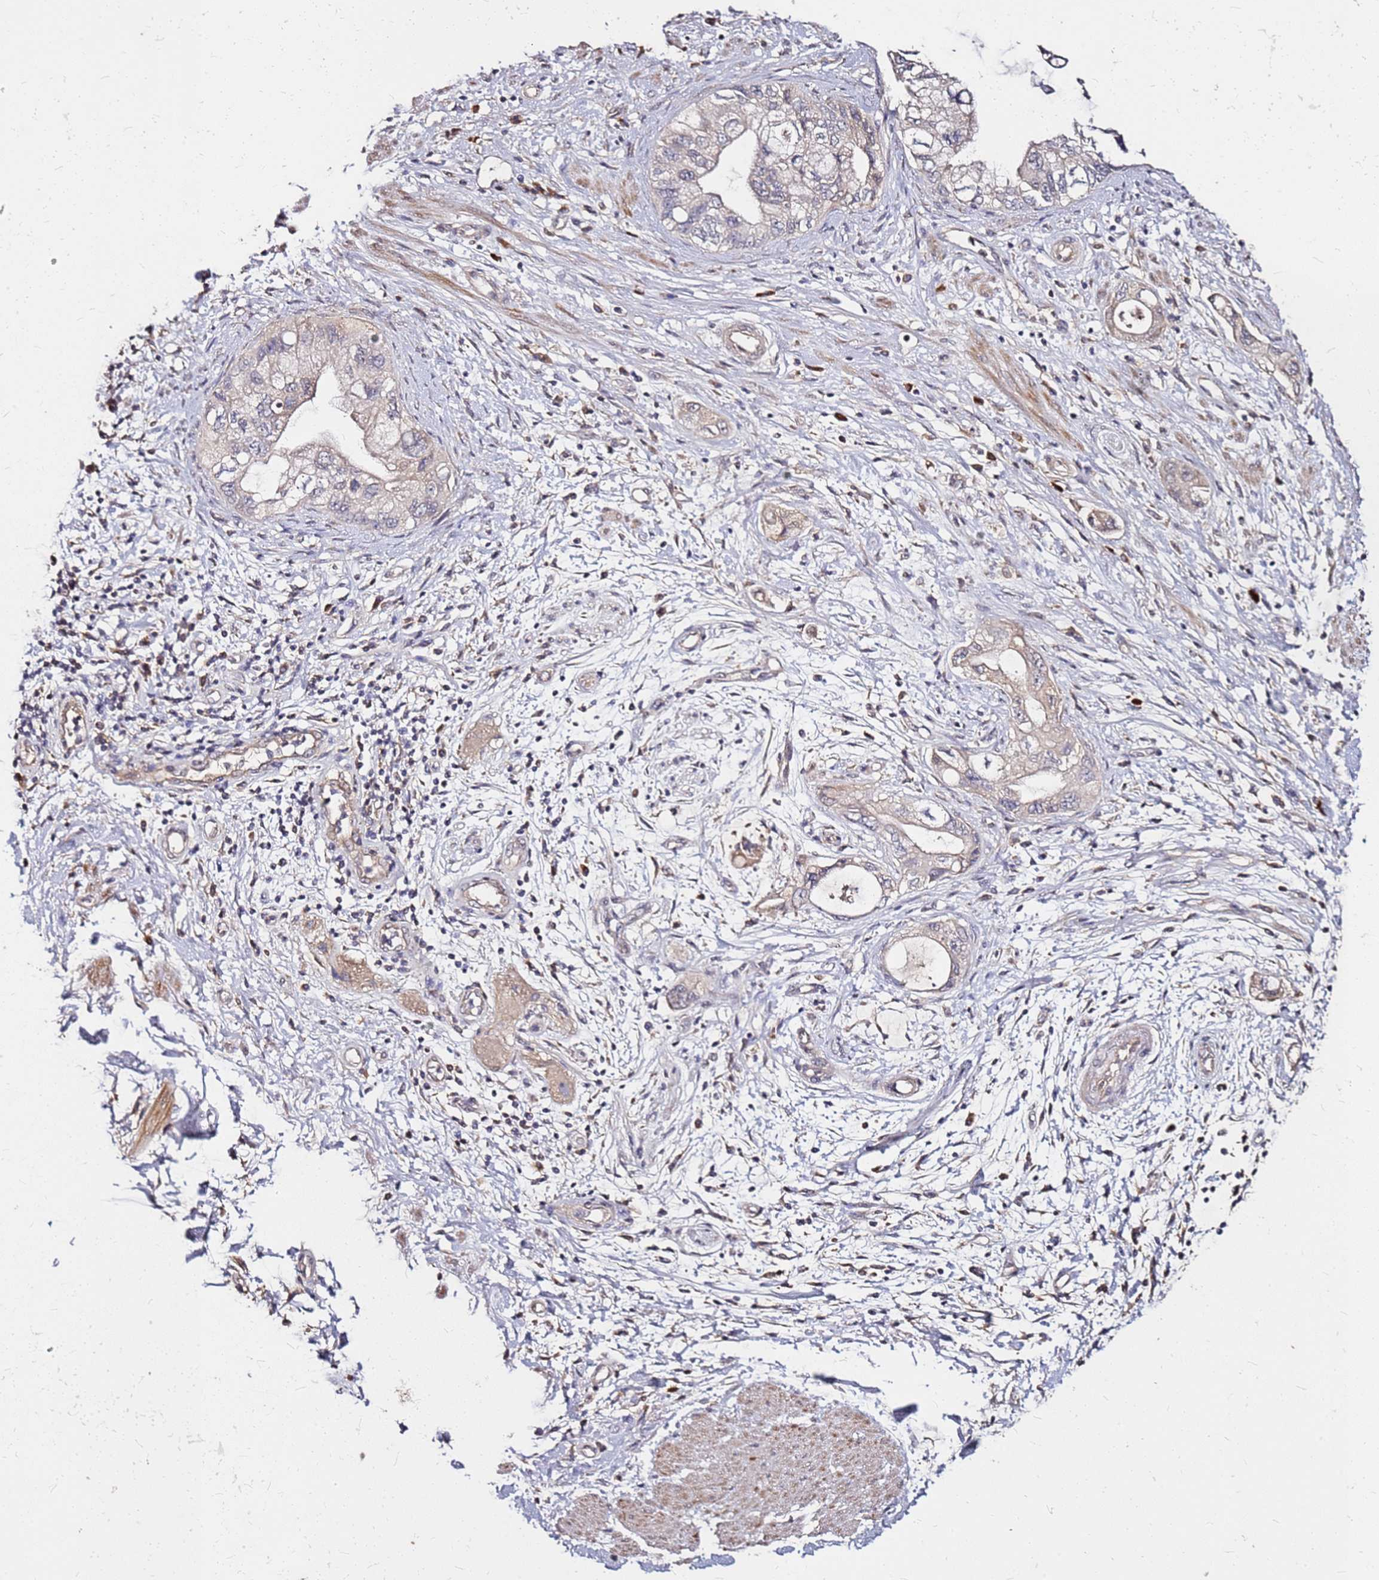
{"staining": {"intensity": "weak", "quantity": "25%-75%", "location": "cytoplasmic/membranous"}, "tissue": "pancreatic cancer", "cell_type": "Tumor cells", "image_type": "cancer", "snomed": [{"axis": "morphology", "description": "Adenocarcinoma, NOS"}, {"axis": "topography", "description": "Pancreas"}], "caption": "A photomicrograph showing weak cytoplasmic/membranous staining in approximately 25%-75% of tumor cells in pancreatic cancer (adenocarcinoma), as visualized by brown immunohistochemical staining.", "gene": "DCDC2C", "patient": {"sex": "female", "age": 73}}